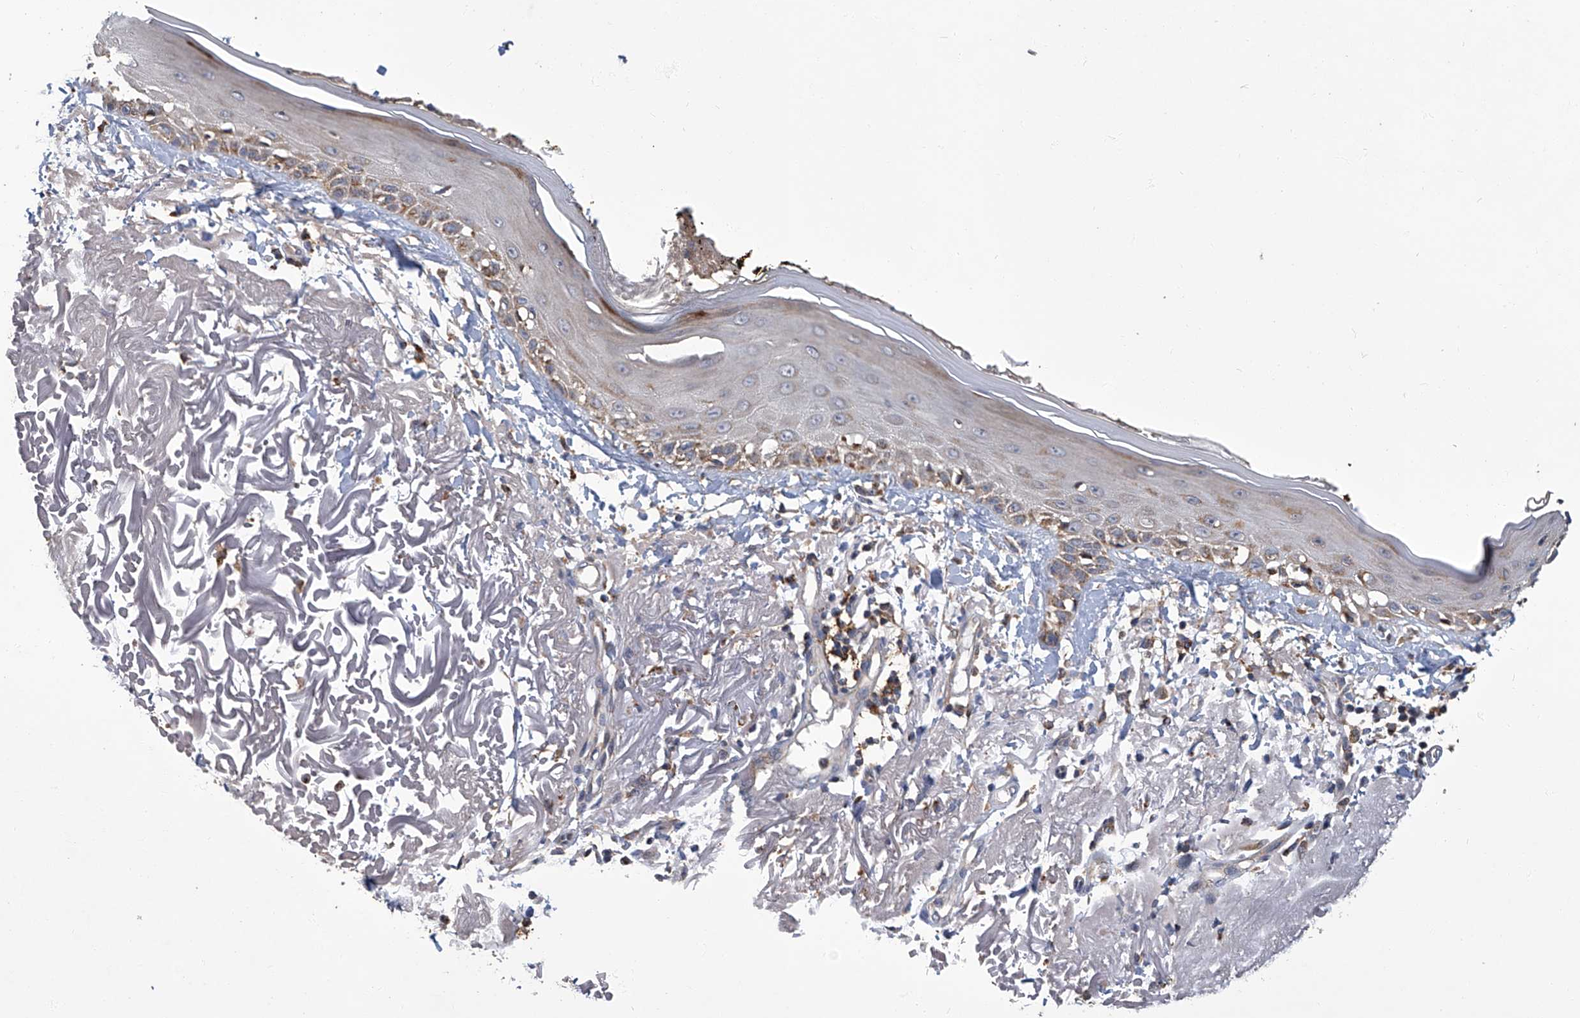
{"staining": {"intensity": "weak", "quantity": ">75%", "location": "cytoplasmic/membranous"}, "tissue": "skin", "cell_type": "Fibroblasts", "image_type": "normal", "snomed": [{"axis": "morphology", "description": "Normal tissue, NOS"}, {"axis": "topography", "description": "Skin"}, {"axis": "topography", "description": "Skeletal muscle"}], "caption": "Normal skin was stained to show a protein in brown. There is low levels of weak cytoplasmic/membranous expression in approximately >75% of fibroblasts.", "gene": "TNFRSF13B", "patient": {"sex": "male", "age": 83}}